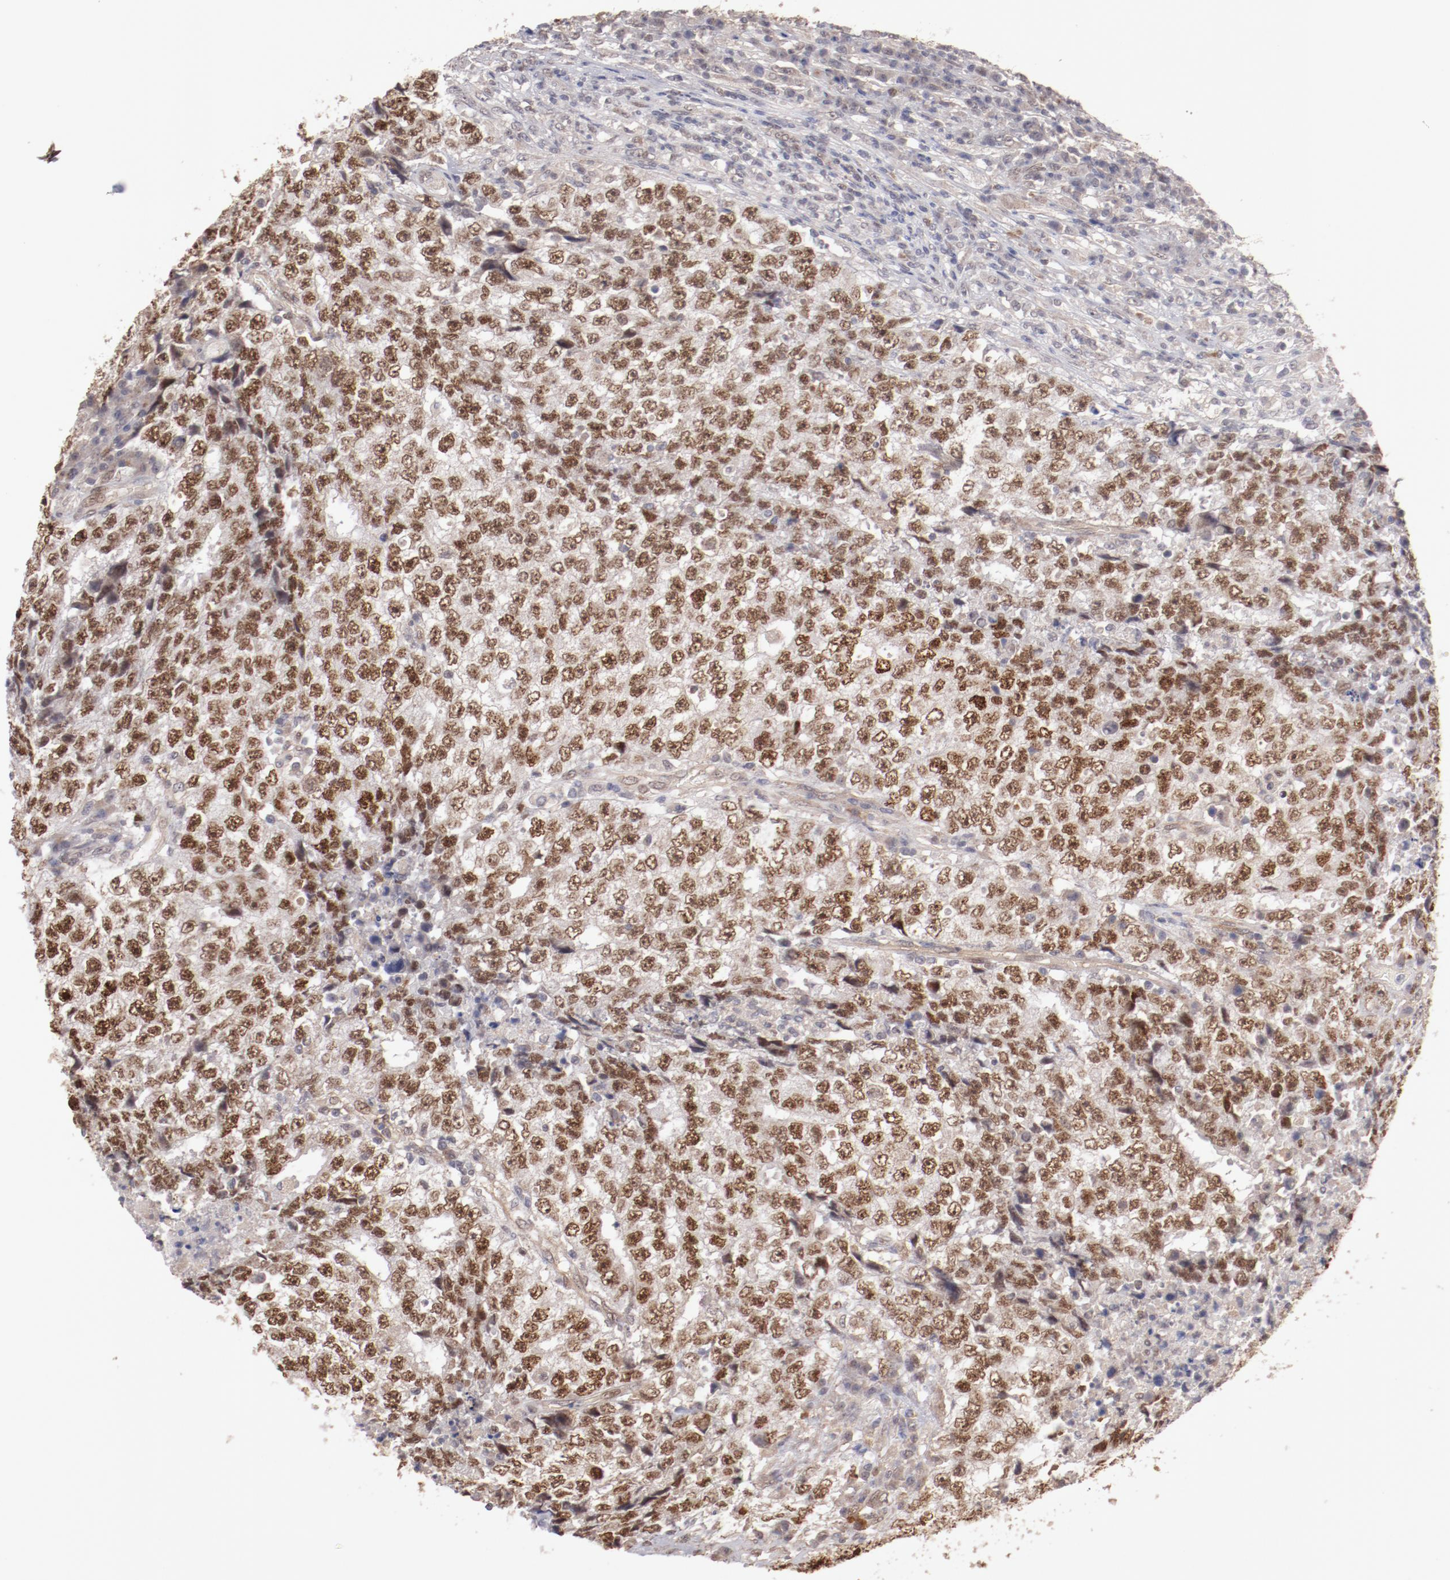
{"staining": {"intensity": "moderate", "quantity": ">75%", "location": "cytoplasmic/membranous,nuclear"}, "tissue": "testis cancer", "cell_type": "Tumor cells", "image_type": "cancer", "snomed": [{"axis": "morphology", "description": "Necrosis, NOS"}, {"axis": "morphology", "description": "Carcinoma, Embryonal, NOS"}, {"axis": "topography", "description": "Testis"}], "caption": "Testis cancer stained with IHC demonstrates moderate cytoplasmic/membranous and nuclear positivity in approximately >75% of tumor cells. The protein of interest is stained brown, and the nuclei are stained in blue (DAB (3,3'-diaminobenzidine) IHC with brightfield microscopy, high magnification).", "gene": "NFE2", "patient": {"sex": "male", "age": 19}}